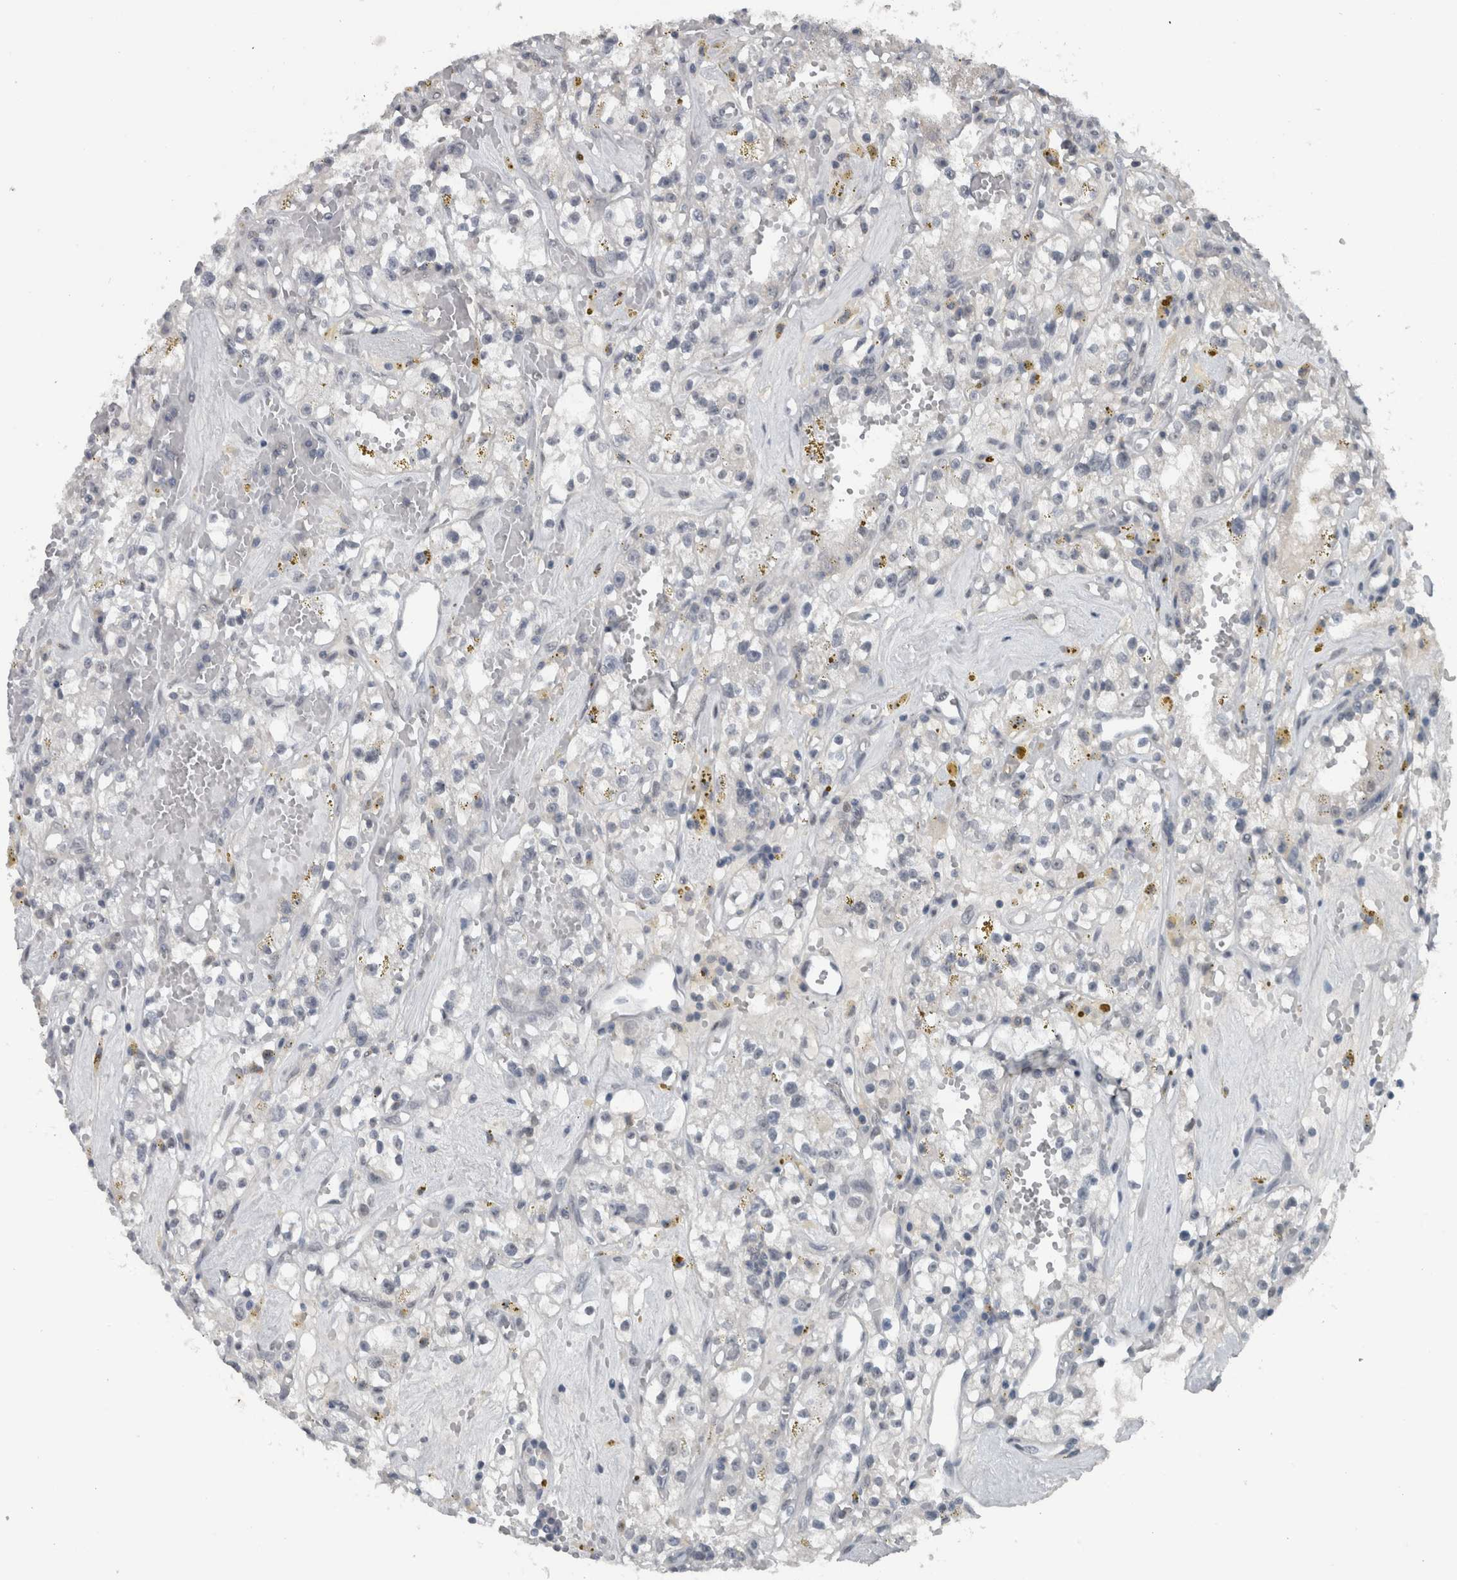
{"staining": {"intensity": "negative", "quantity": "none", "location": "none"}, "tissue": "renal cancer", "cell_type": "Tumor cells", "image_type": "cancer", "snomed": [{"axis": "morphology", "description": "Adenocarcinoma, NOS"}, {"axis": "topography", "description": "Kidney"}], "caption": "A micrograph of renal adenocarcinoma stained for a protein exhibits no brown staining in tumor cells.", "gene": "ZBTB21", "patient": {"sex": "male", "age": 56}}